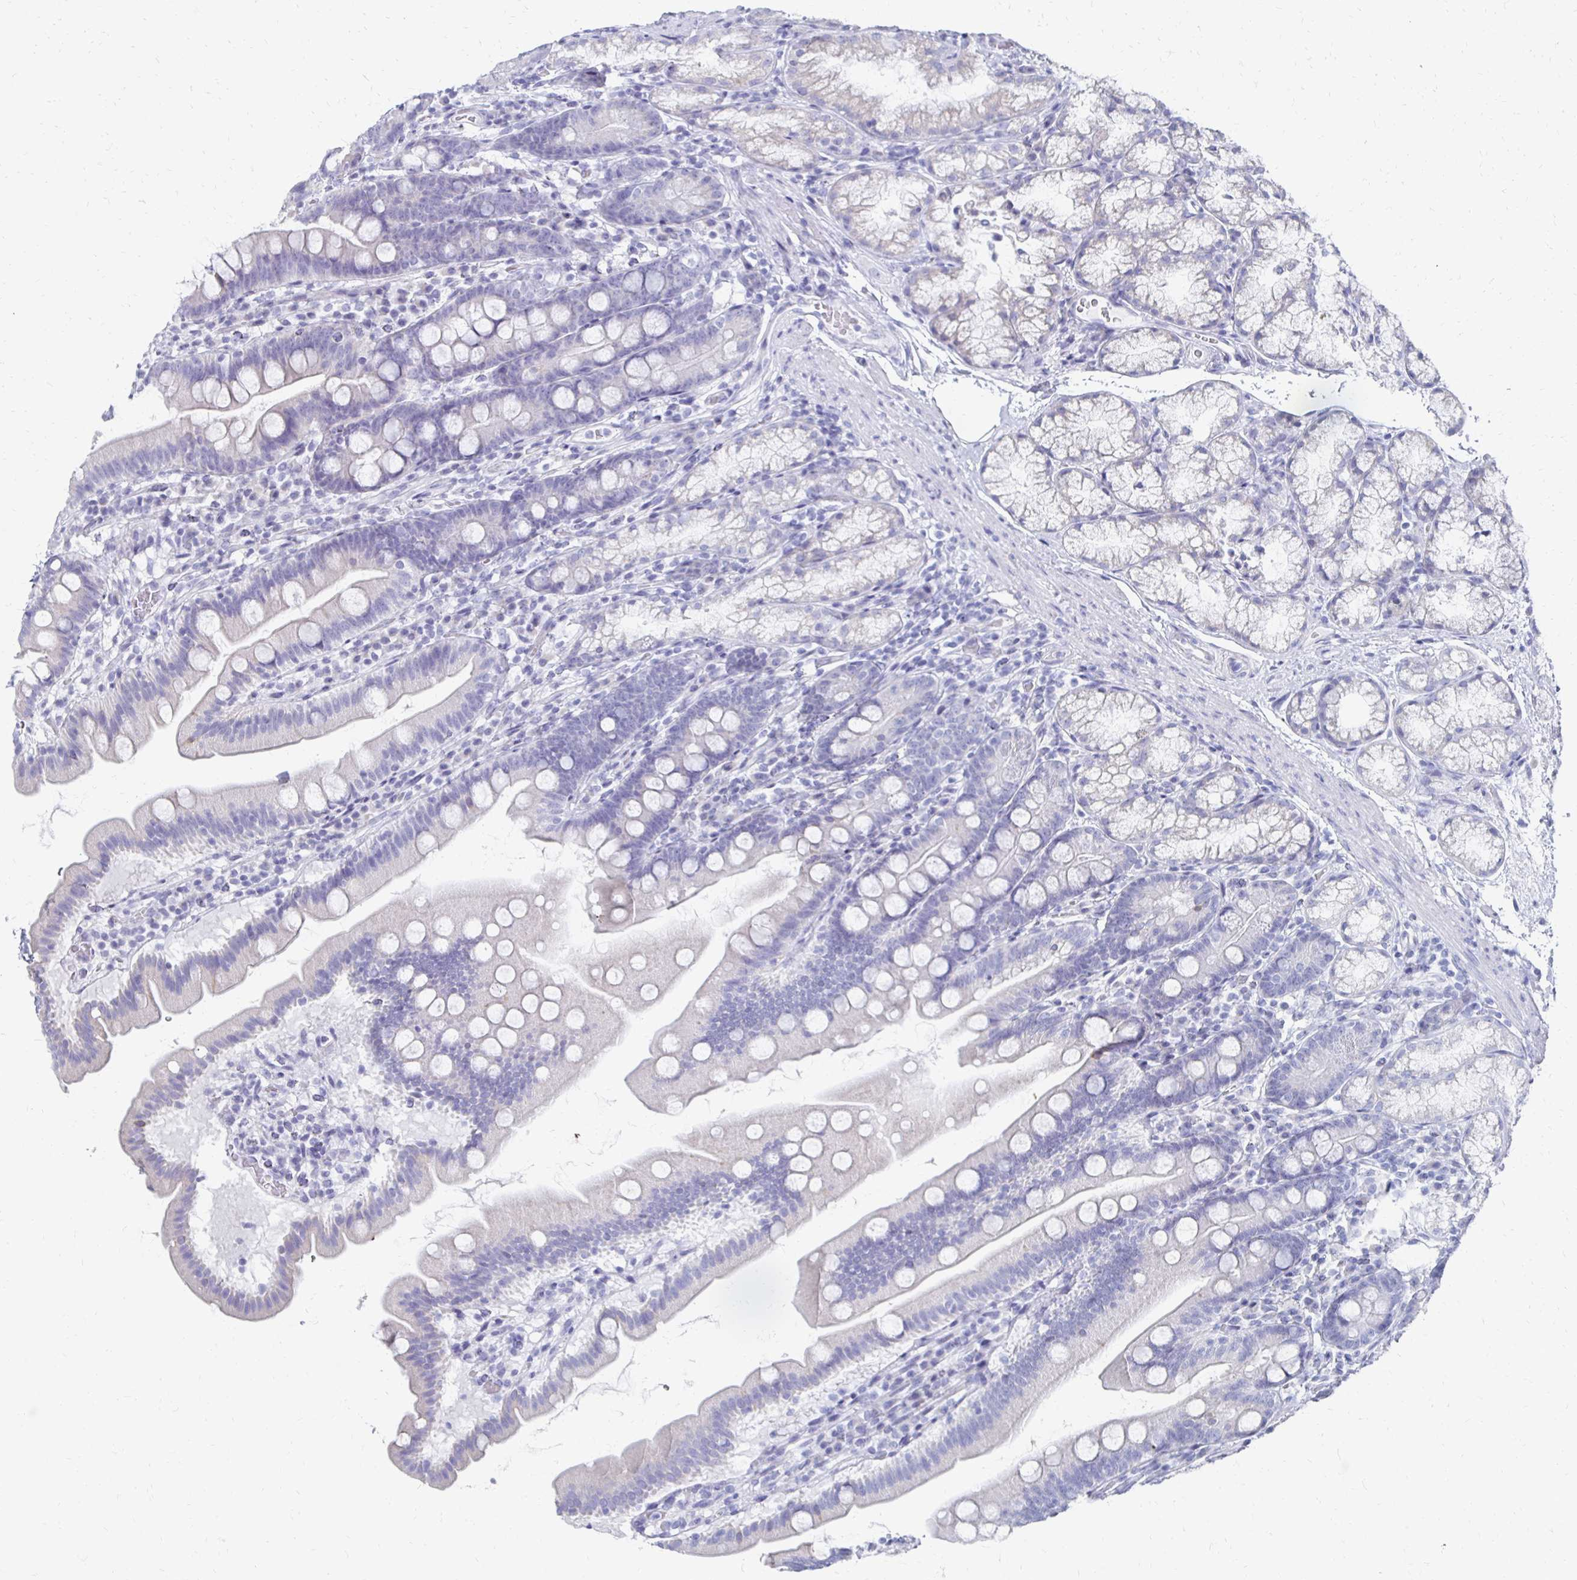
{"staining": {"intensity": "negative", "quantity": "none", "location": "none"}, "tissue": "duodenum", "cell_type": "Glandular cells", "image_type": "normal", "snomed": [{"axis": "morphology", "description": "Normal tissue, NOS"}, {"axis": "topography", "description": "Duodenum"}], "caption": "A histopathology image of duodenum stained for a protein shows no brown staining in glandular cells. (IHC, brightfield microscopy, high magnification).", "gene": "SYCP3", "patient": {"sex": "female", "age": 67}}